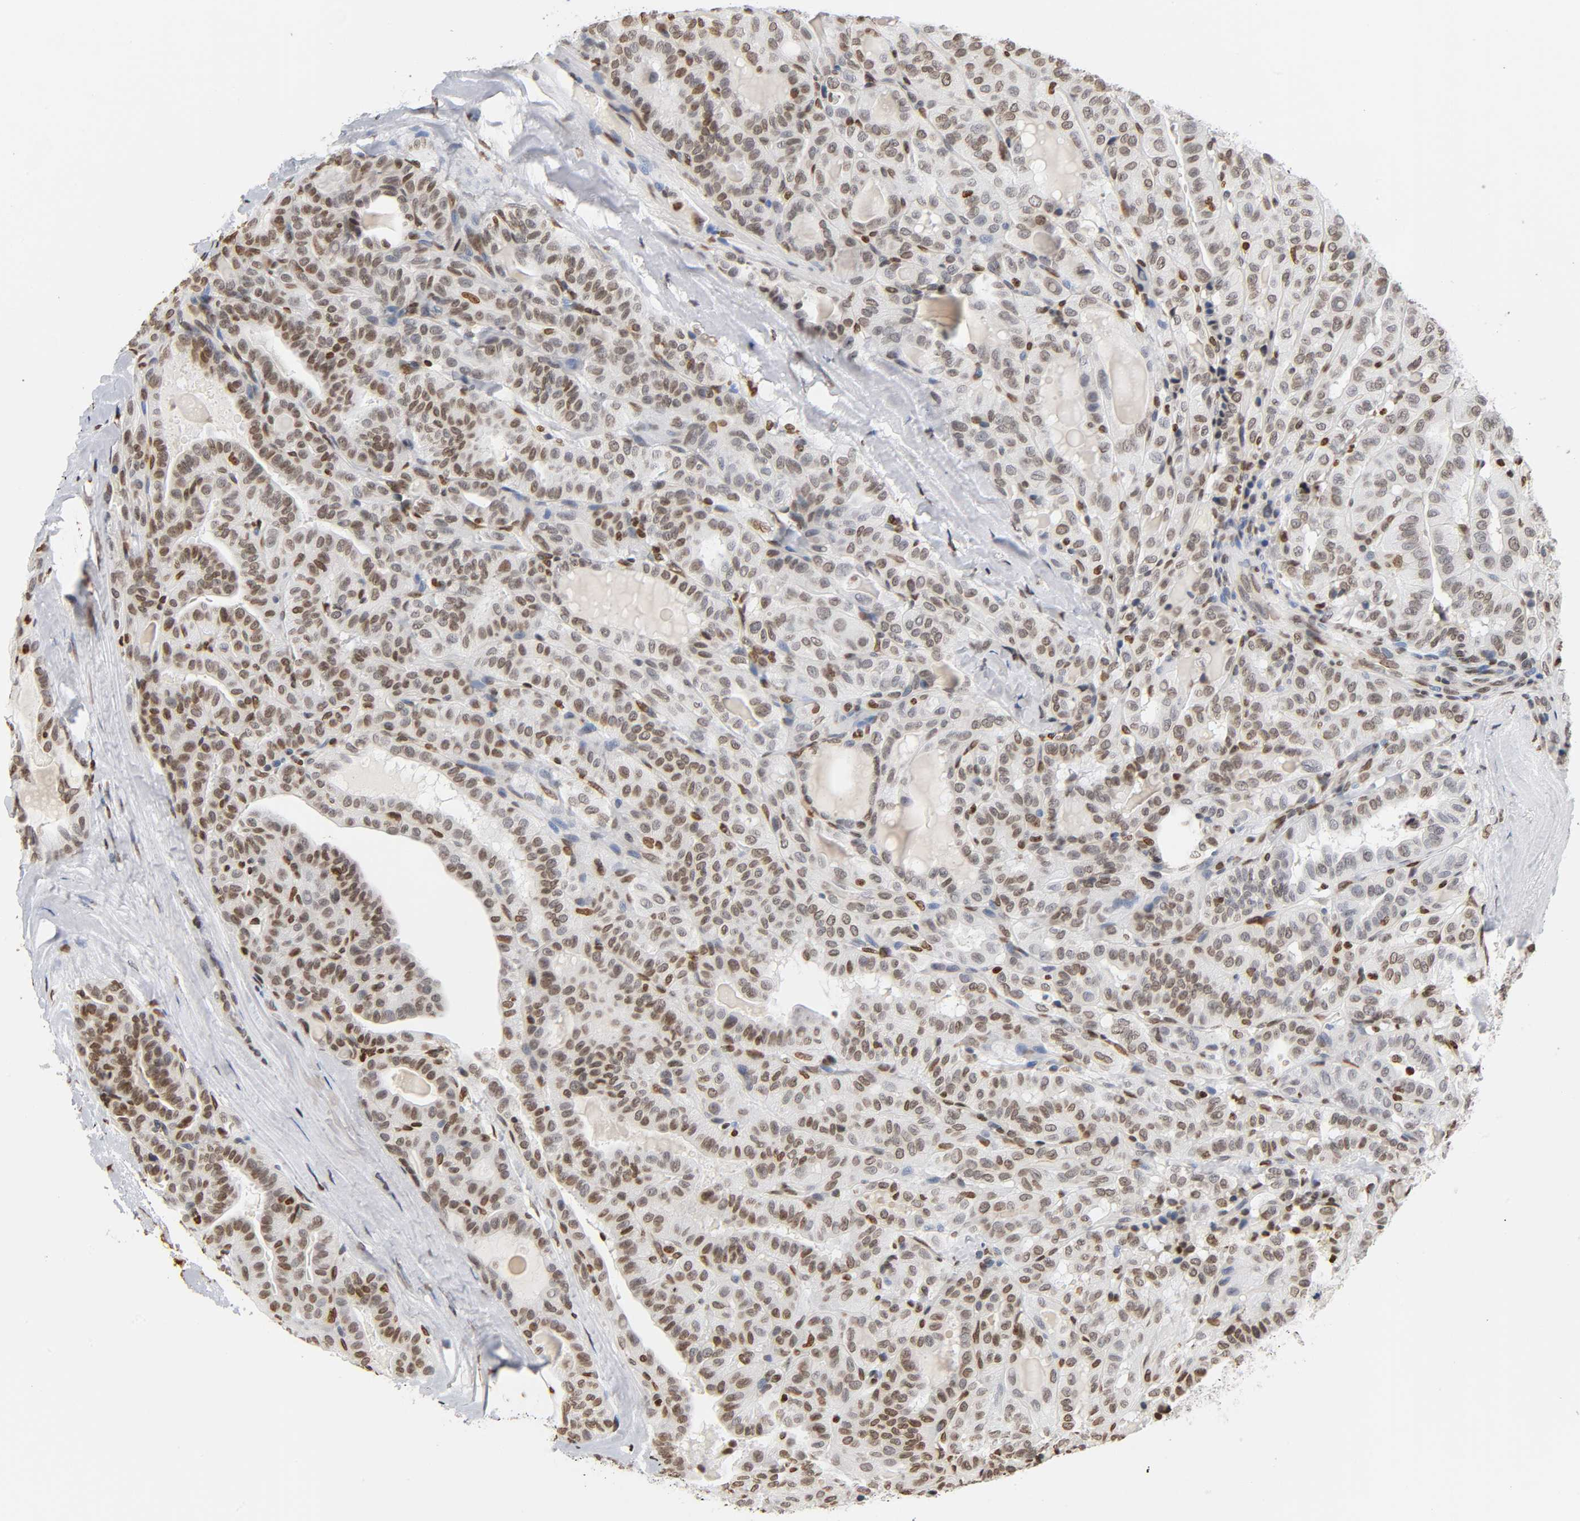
{"staining": {"intensity": "moderate", "quantity": ">75%", "location": "nuclear"}, "tissue": "thyroid cancer", "cell_type": "Tumor cells", "image_type": "cancer", "snomed": [{"axis": "morphology", "description": "Papillary adenocarcinoma, NOS"}, {"axis": "topography", "description": "Thyroid gland"}], "caption": "An immunohistochemistry histopathology image of neoplastic tissue is shown. Protein staining in brown shows moderate nuclear positivity in thyroid cancer (papillary adenocarcinoma) within tumor cells. The staining is performed using DAB brown chromogen to label protein expression. The nuclei are counter-stained blue using hematoxylin.", "gene": "HOXA6", "patient": {"sex": "male", "age": 77}}